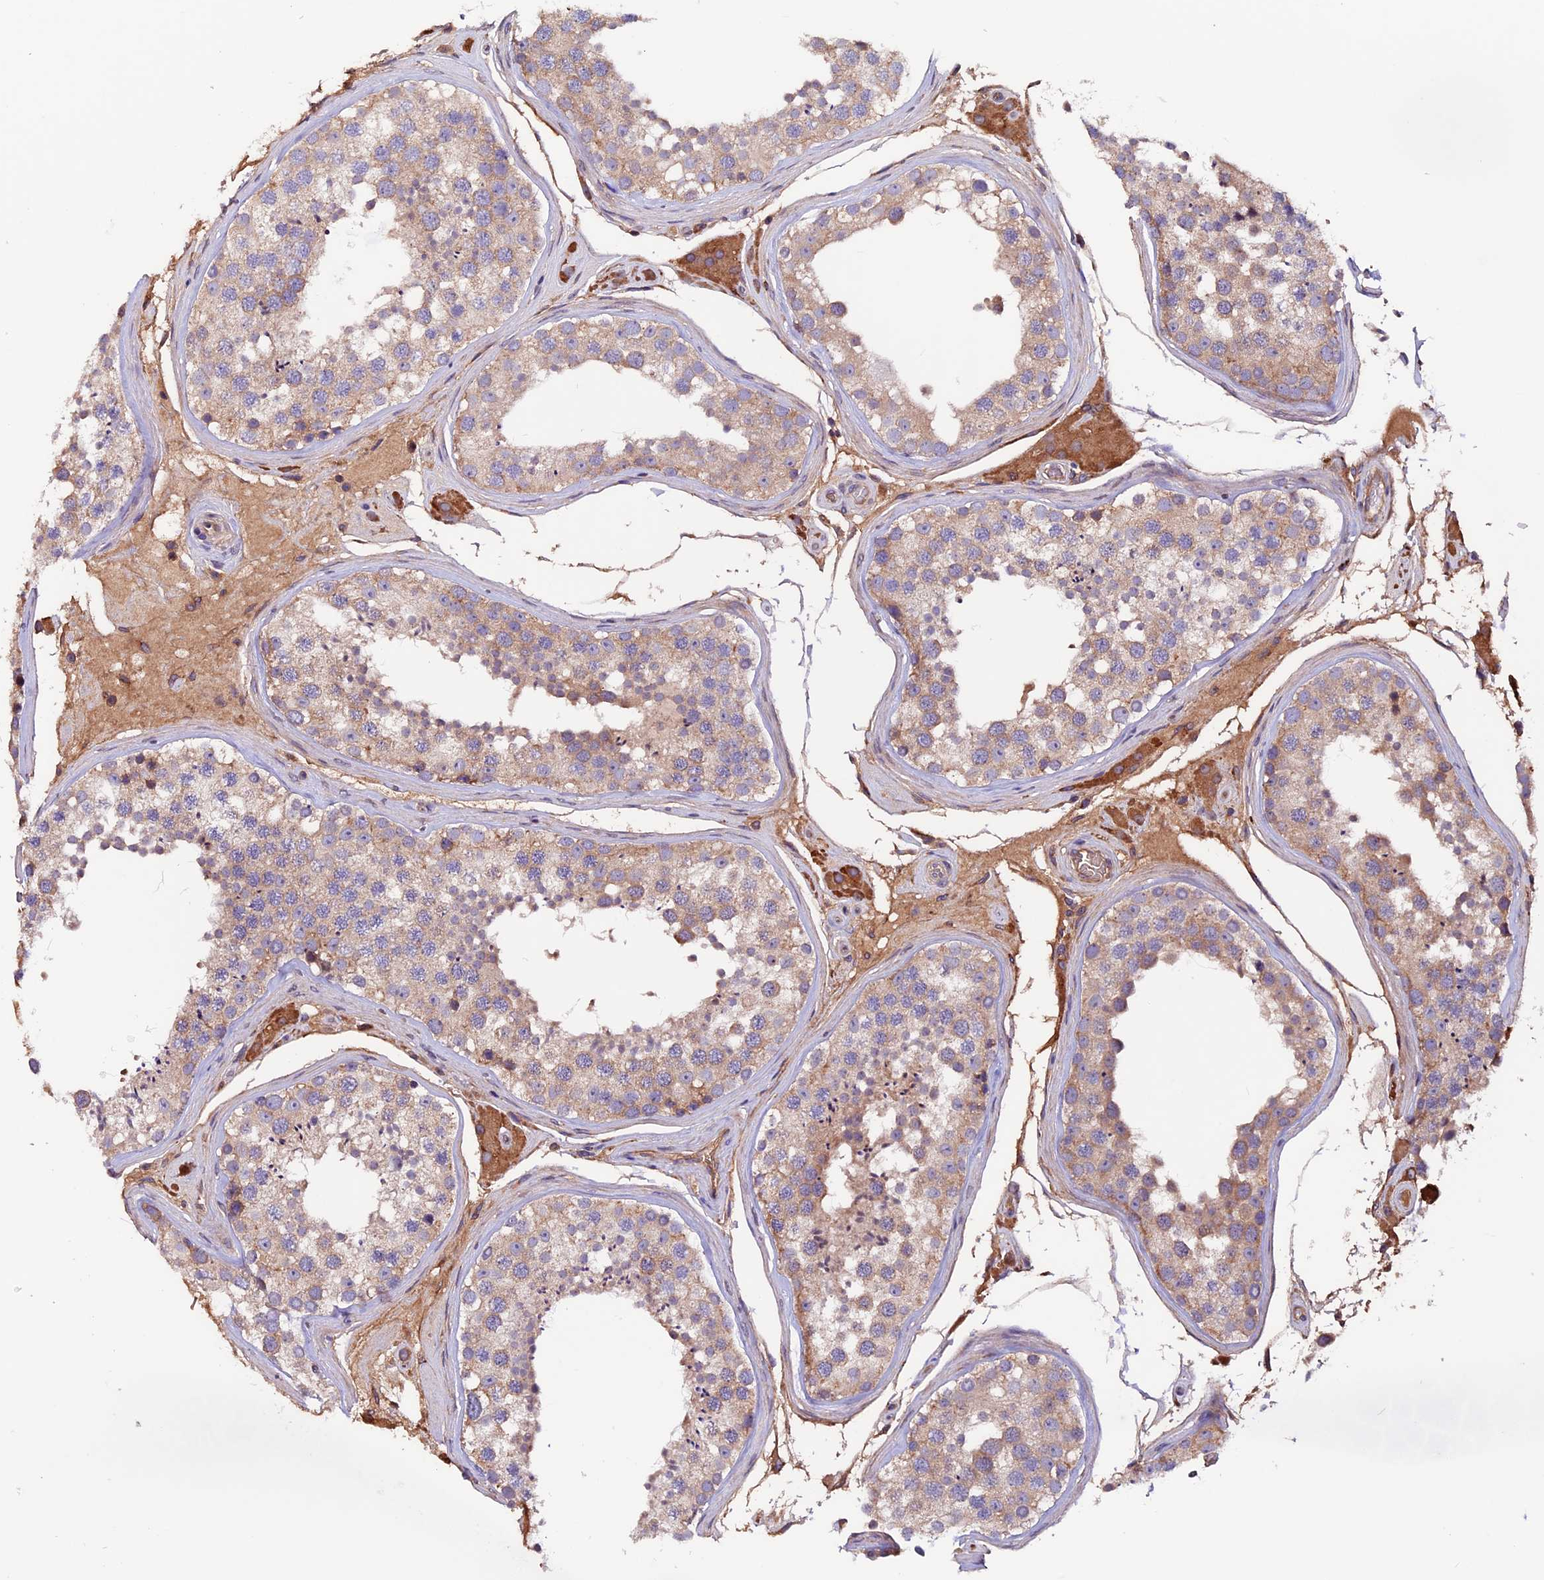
{"staining": {"intensity": "weak", "quantity": "25%-75%", "location": "cytoplasmic/membranous"}, "tissue": "testis", "cell_type": "Cells in seminiferous ducts", "image_type": "normal", "snomed": [{"axis": "morphology", "description": "Normal tissue, NOS"}, {"axis": "topography", "description": "Testis"}], "caption": "Weak cytoplasmic/membranous staining is present in approximately 25%-75% of cells in seminiferous ducts in unremarkable testis. (DAB = brown stain, brightfield microscopy at high magnification).", "gene": "ZNF598", "patient": {"sex": "male", "age": 46}}